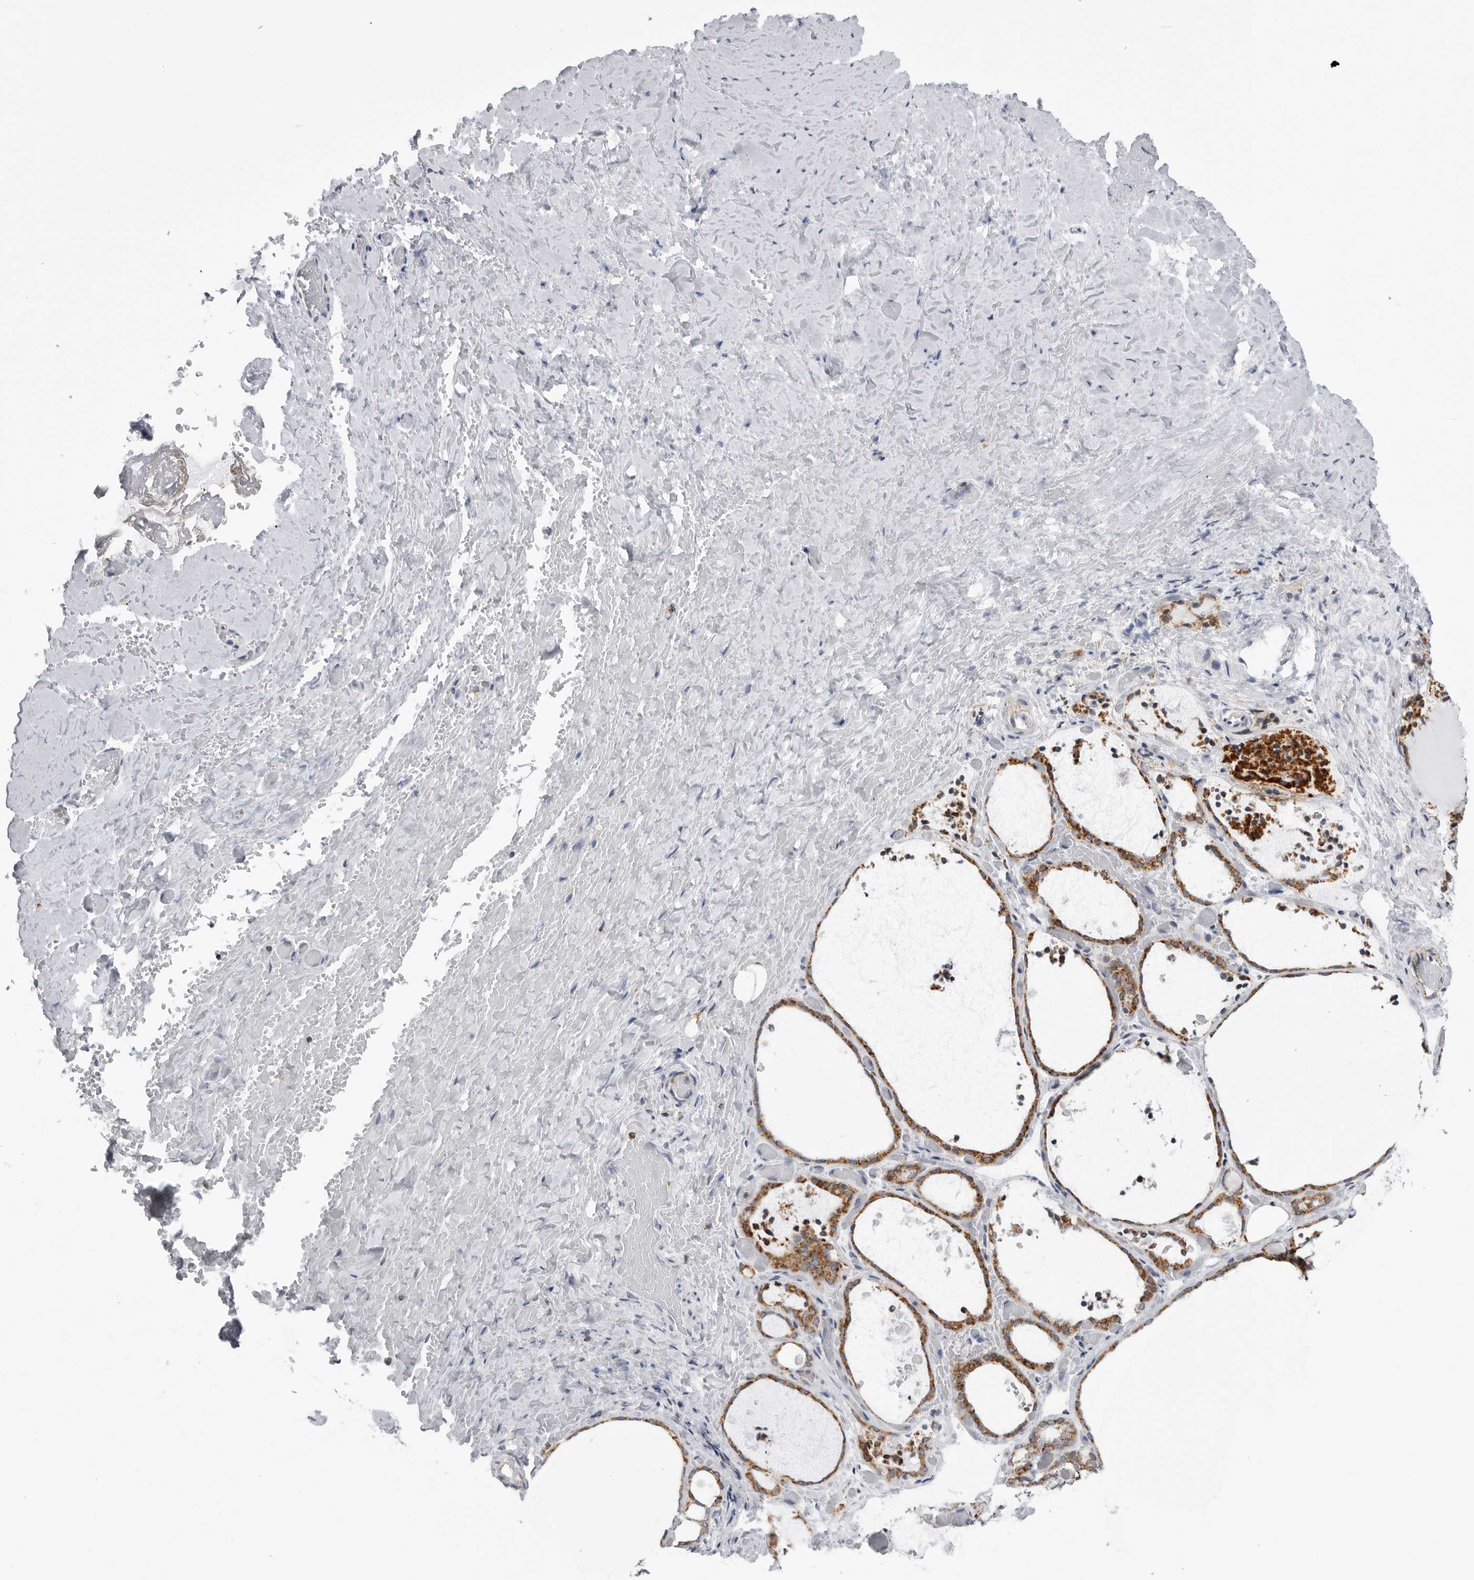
{"staining": {"intensity": "moderate", "quantity": ">75%", "location": "cytoplasmic/membranous"}, "tissue": "thyroid gland", "cell_type": "Glandular cells", "image_type": "normal", "snomed": [{"axis": "morphology", "description": "Normal tissue, NOS"}, {"axis": "topography", "description": "Thyroid gland"}], "caption": "The image demonstrates immunohistochemical staining of normal thyroid gland. There is moderate cytoplasmic/membranous positivity is seen in approximately >75% of glandular cells. (Stains: DAB (3,3'-diaminobenzidine) in brown, nuclei in blue, Microscopy: brightfield microscopy at high magnification).", "gene": "COX5A", "patient": {"sex": "female", "age": 44}}